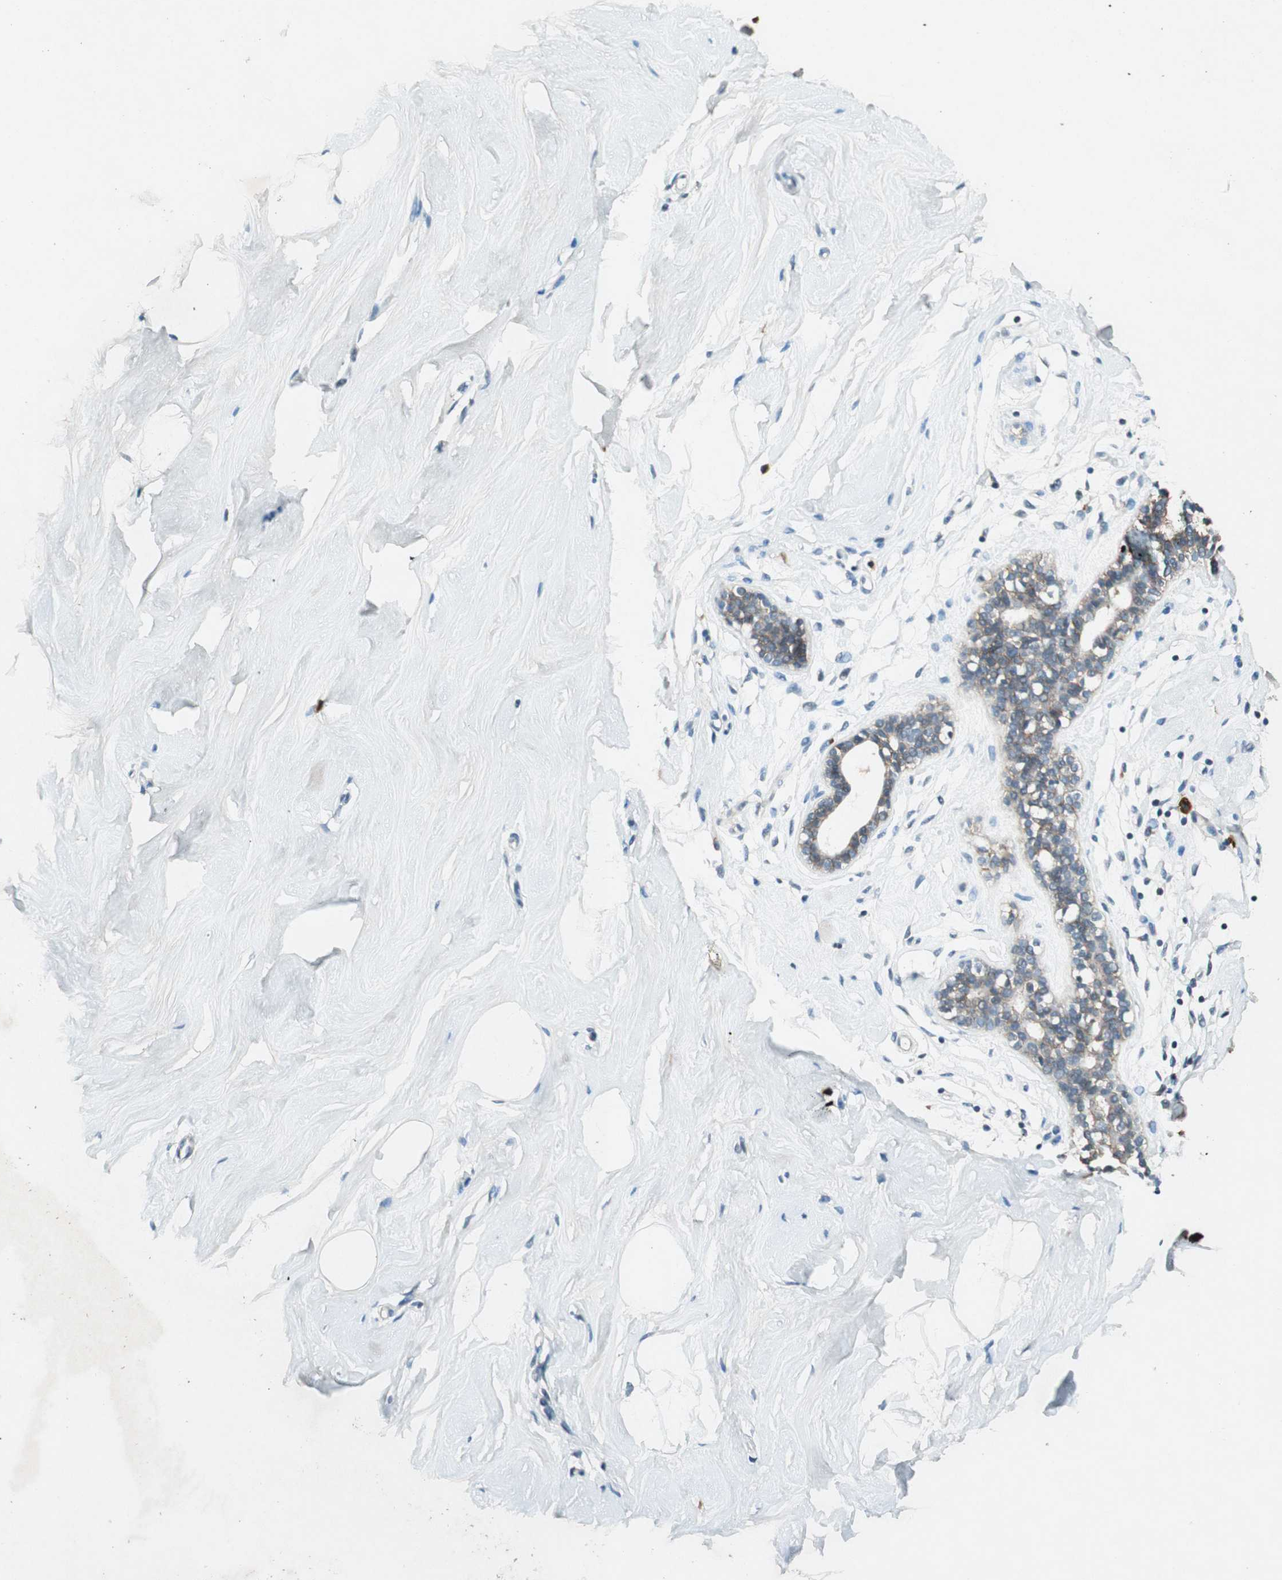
{"staining": {"intensity": "negative", "quantity": "none", "location": "none"}, "tissue": "breast", "cell_type": "Adipocytes", "image_type": "normal", "snomed": [{"axis": "morphology", "description": "Normal tissue, NOS"}, {"axis": "topography", "description": "Breast"}], "caption": "Immunohistochemistry (IHC) image of benign breast stained for a protein (brown), which exhibits no expression in adipocytes.", "gene": "NKAIN1", "patient": {"sex": "female", "age": 23}}